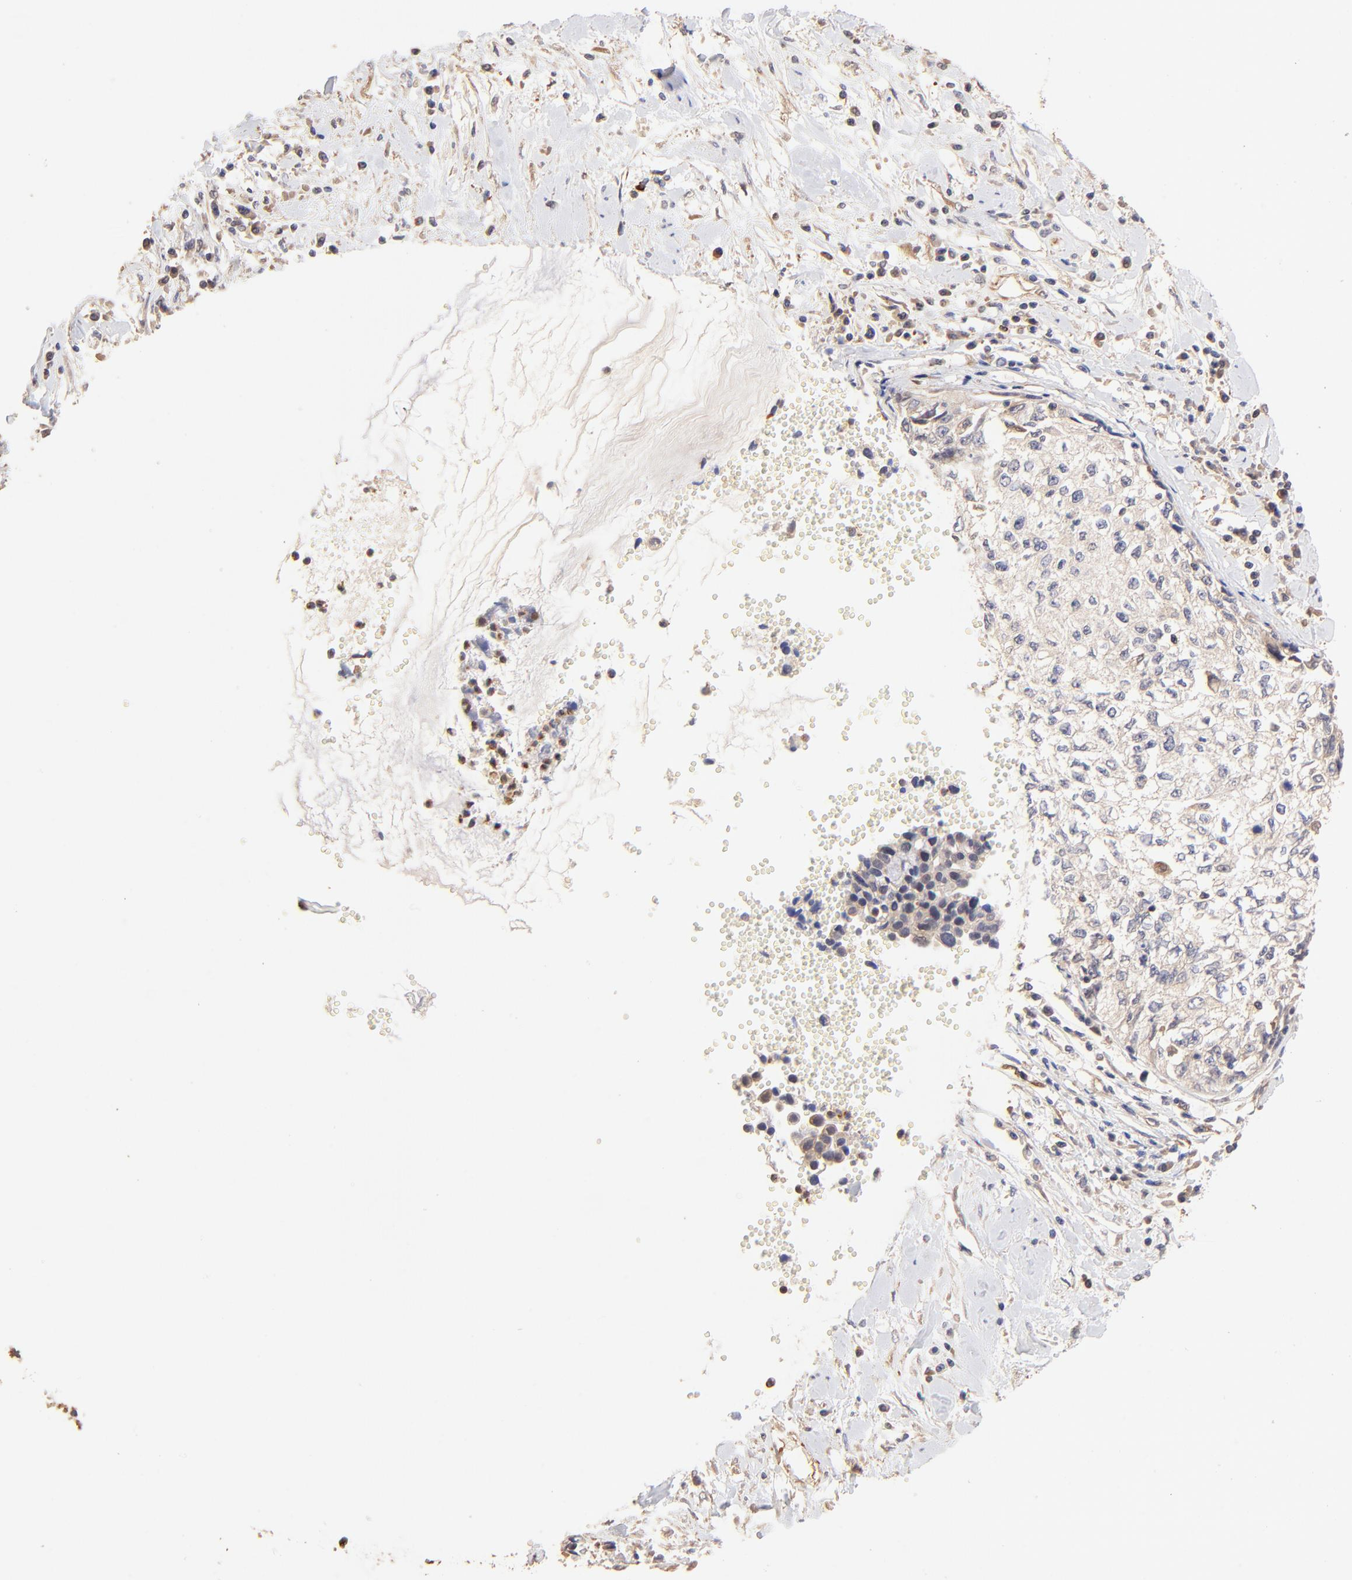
{"staining": {"intensity": "weak", "quantity": ">75%", "location": "cytoplasmic/membranous"}, "tissue": "cervical cancer", "cell_type": "Tumor cells", "image_type": "cancer", "snomed": [{"axis": "morphology", "description": "Normal tissue, NOS"}, {"axis": "morphology", "description": "Squamous cell carcinoma, NOS"}, {"axis": "topography", "description": "Cervix"}], "caption": "This image displays immunohistochemistry staining of cervical cancer, with low weak cytoplasmic/membranous staining in approximately >75% of tumor cells.", "gene": "TNFAIP3", "patient": {"sex": "female", "age": 45}}